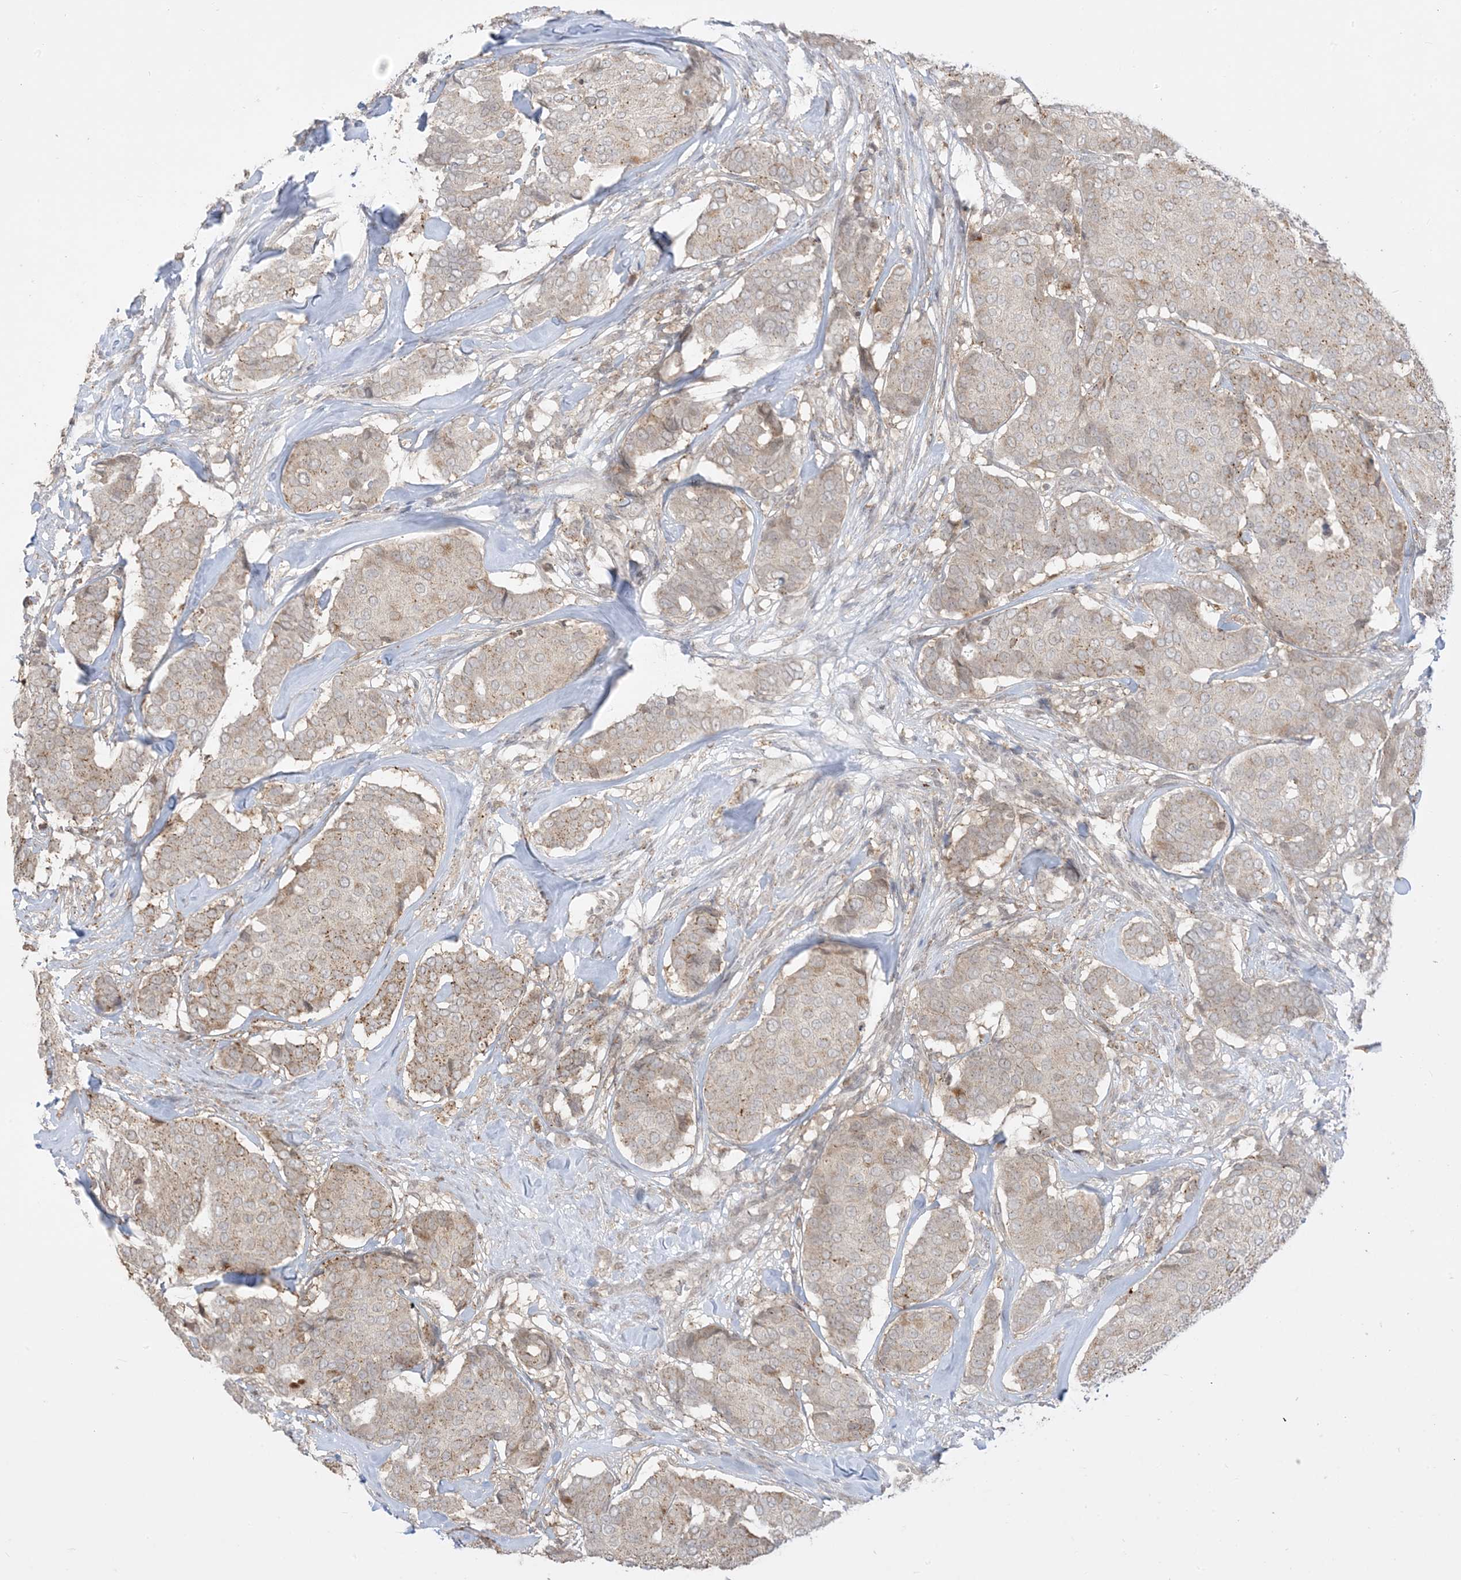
{"staining": {"intensity": "weak", "quantity": "25%-75%", "location": "cytoplasmic/membranous"}, "tissue": "breast cancer", "cell_type": "Tumor cells", "image_type": "cancer", "snomed": [{"axis": "morphology", "description": "Duct carcinoma"}, {"axis": "topography", "description": "Breast"}], "caption": "The photomicrograph displays immunohistochemical staining of breast intraductal carcinoma. There is weak cytoplasmic/membranous positivity is identified in approximately 25%-75% of tumor cells.", "gene": "KANSL3", "patient": {"sex": "female", "age": 75}}